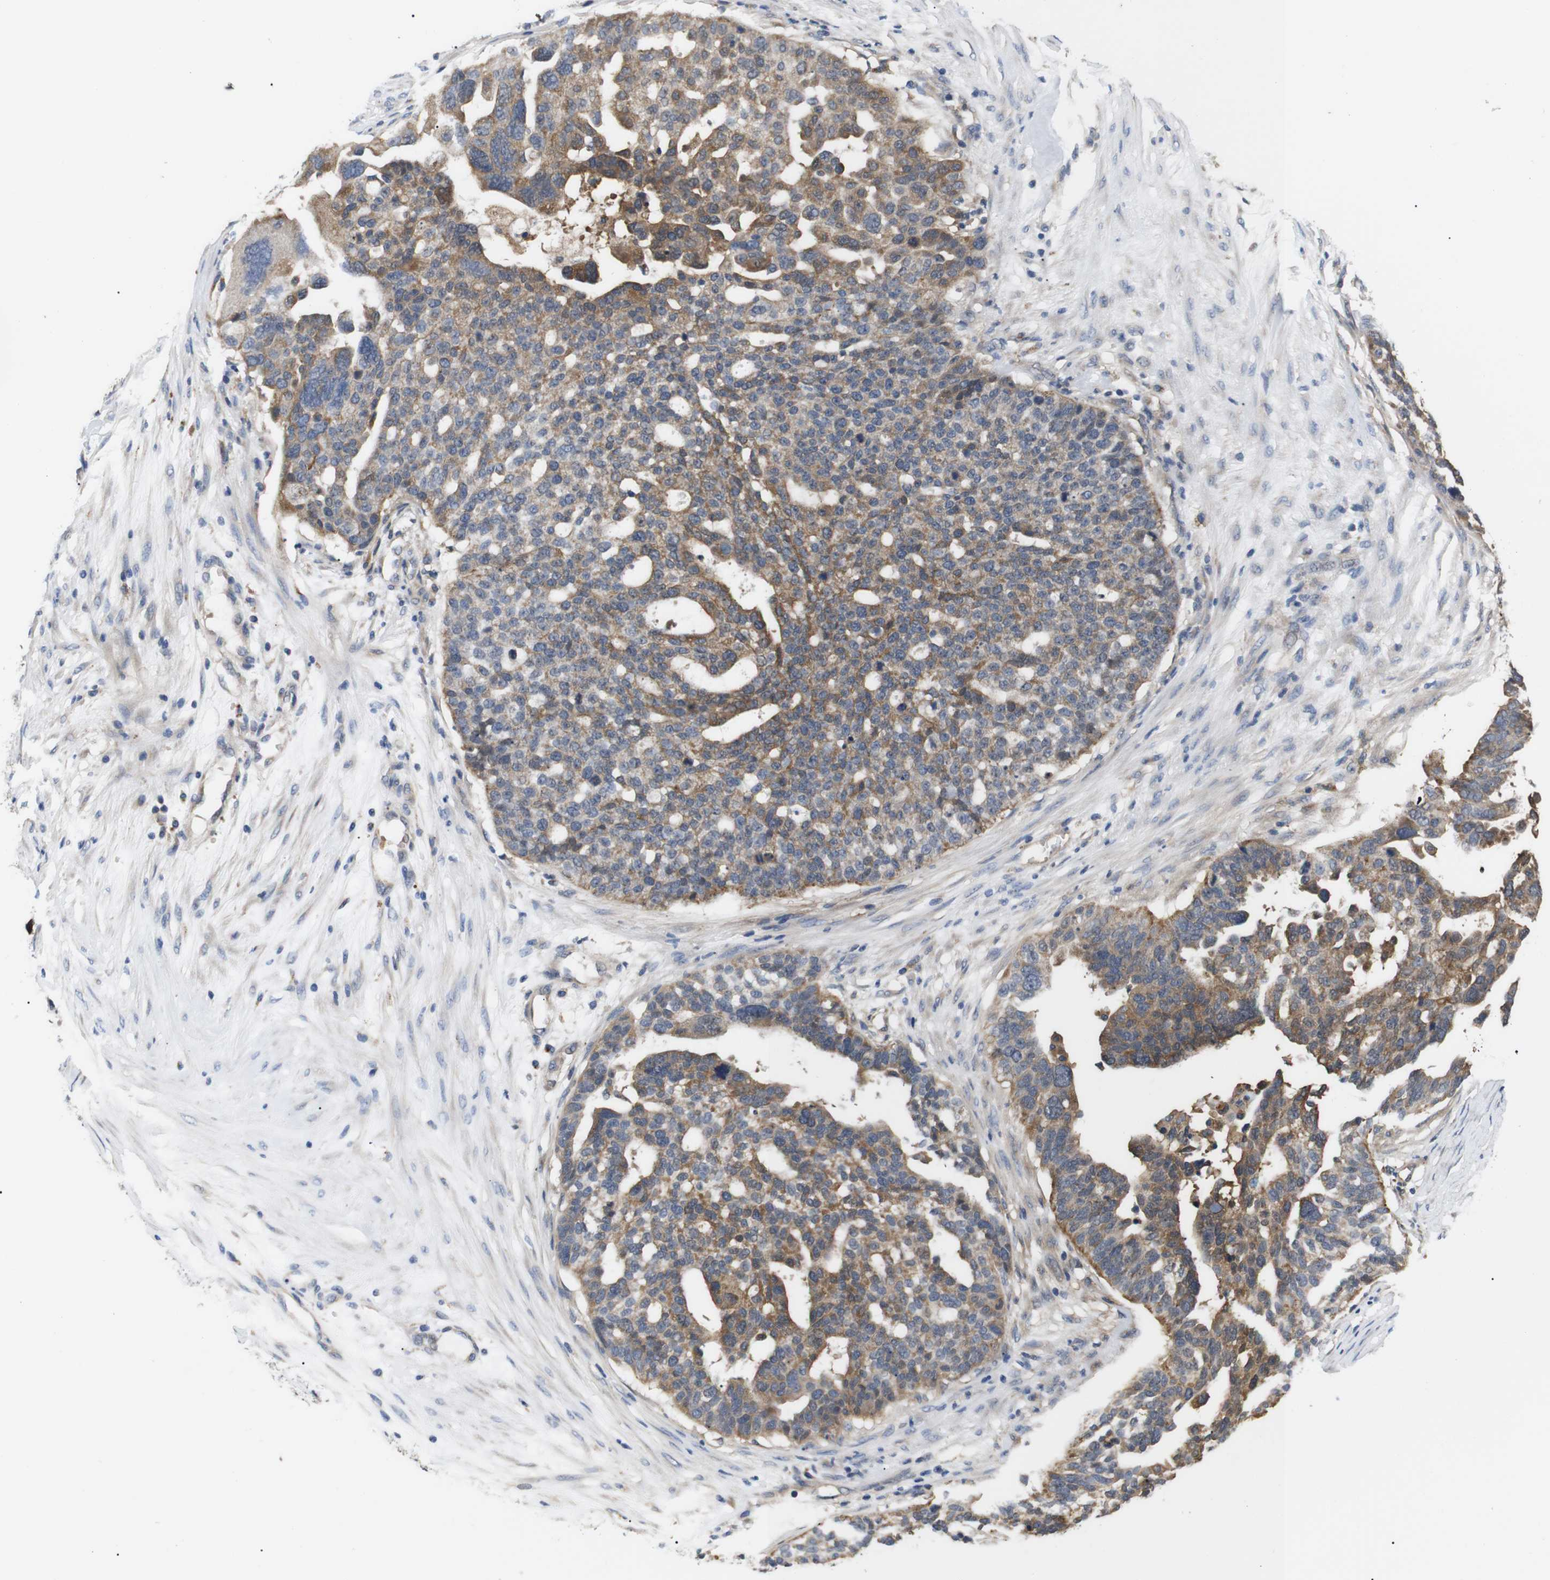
{"staining": {"intensity": "moderate", "quantity": ">75%", "location": "cytoplasmic/membranous"}, "tissue": "ovarian cancer", "cell_type": "Tumor cells", "image_type": "cancer", "snomed": [{"axis": "morphology", "description": "Cystadenocarcinoma, serous, NOS"}, {"axis": "topography", "description": "Ovary"}], "caption": "Approximately >75% of tumor cells in serous cystadenocarcinoma (ovarian) reveal moderate cytoplasmic/membranous protein positivity as visualized by brown immunohistochemical staining.", "gene": "DDR1", "patient": {"sex": "female", "age": 59}}